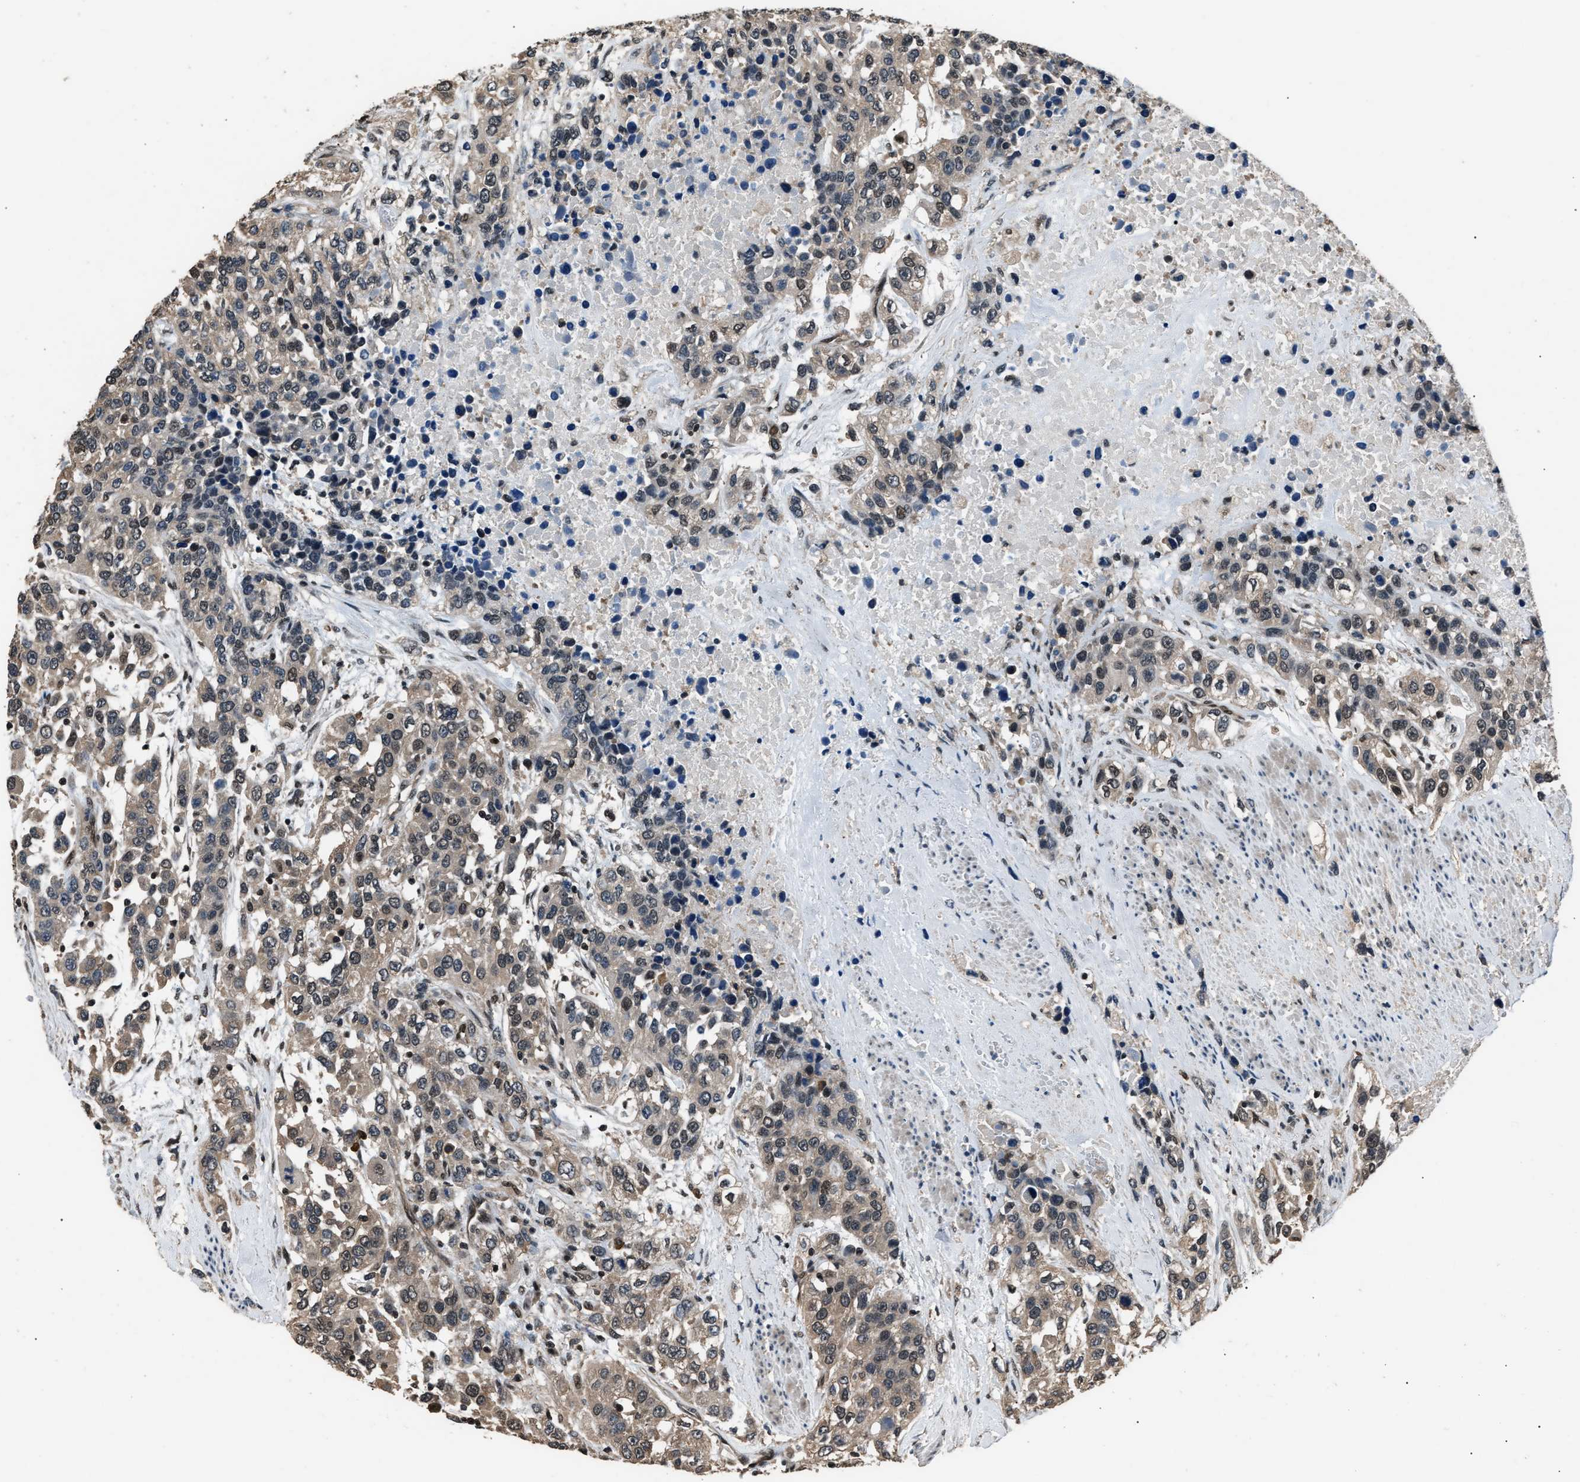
{"staining": {"intensity": "weak", "quantity": "25%-75%", "location": "cytoplasmic/membranous,nuclear"}, "tissue": "urothelial cancer", "cell_type": "Tumor cells", "image_type": "cancer", "snomed": [{"axis": "morphology", "description": "Urothelial carcinoma, High grade"}, {"axis": "topography", "description": "Urinary bladder"}], "caption": "IHC of urothelial cancer demonstrates low levels of weak cytoplasmic/membranous and nuclear positivity in about 25%-75% of tumor cells.", "gene": "DFFA", "patient": {"sex": "female", "age": 80}}